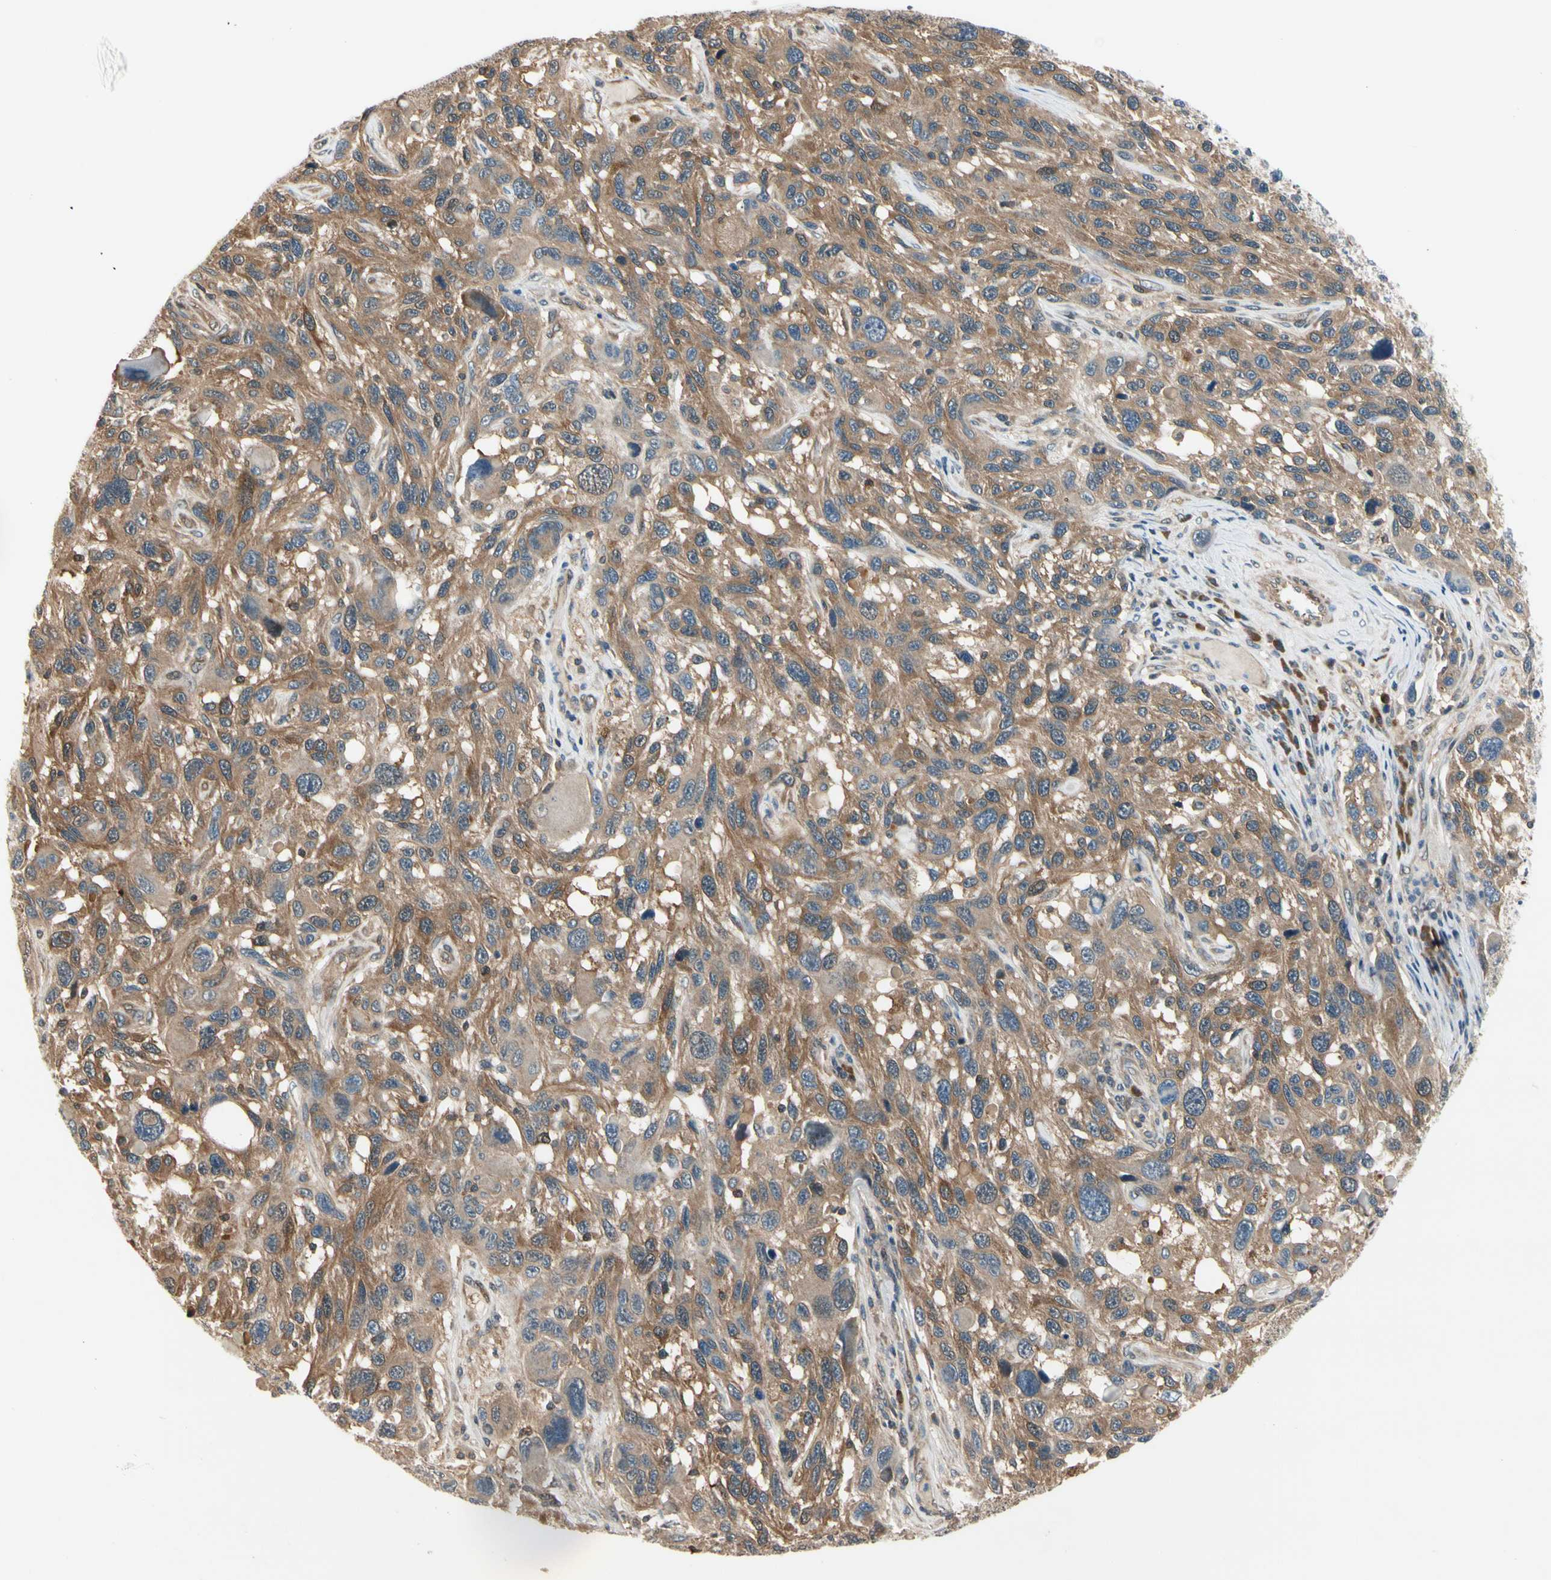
{"staining": {"intensity": "moderate", "quantity": ">75%", "location": "cytoplasmic/membranous"}, "tissue": "melanoma", "cell_type": "Tumor cells", "image_type": "cancer", "snomed": [{"axis": "morphology", "description": "Malignant melanoma, NOS"}, {"axis": "topography", "description": "Skin"}], "caption": "Protein staining by IHC displays moderate cytoplasmic/membranous staining in approximately >75% of tumor cells in melanoma.", "gene": "RASGRF1", "patient": {"sex": "male", "age": 53}}